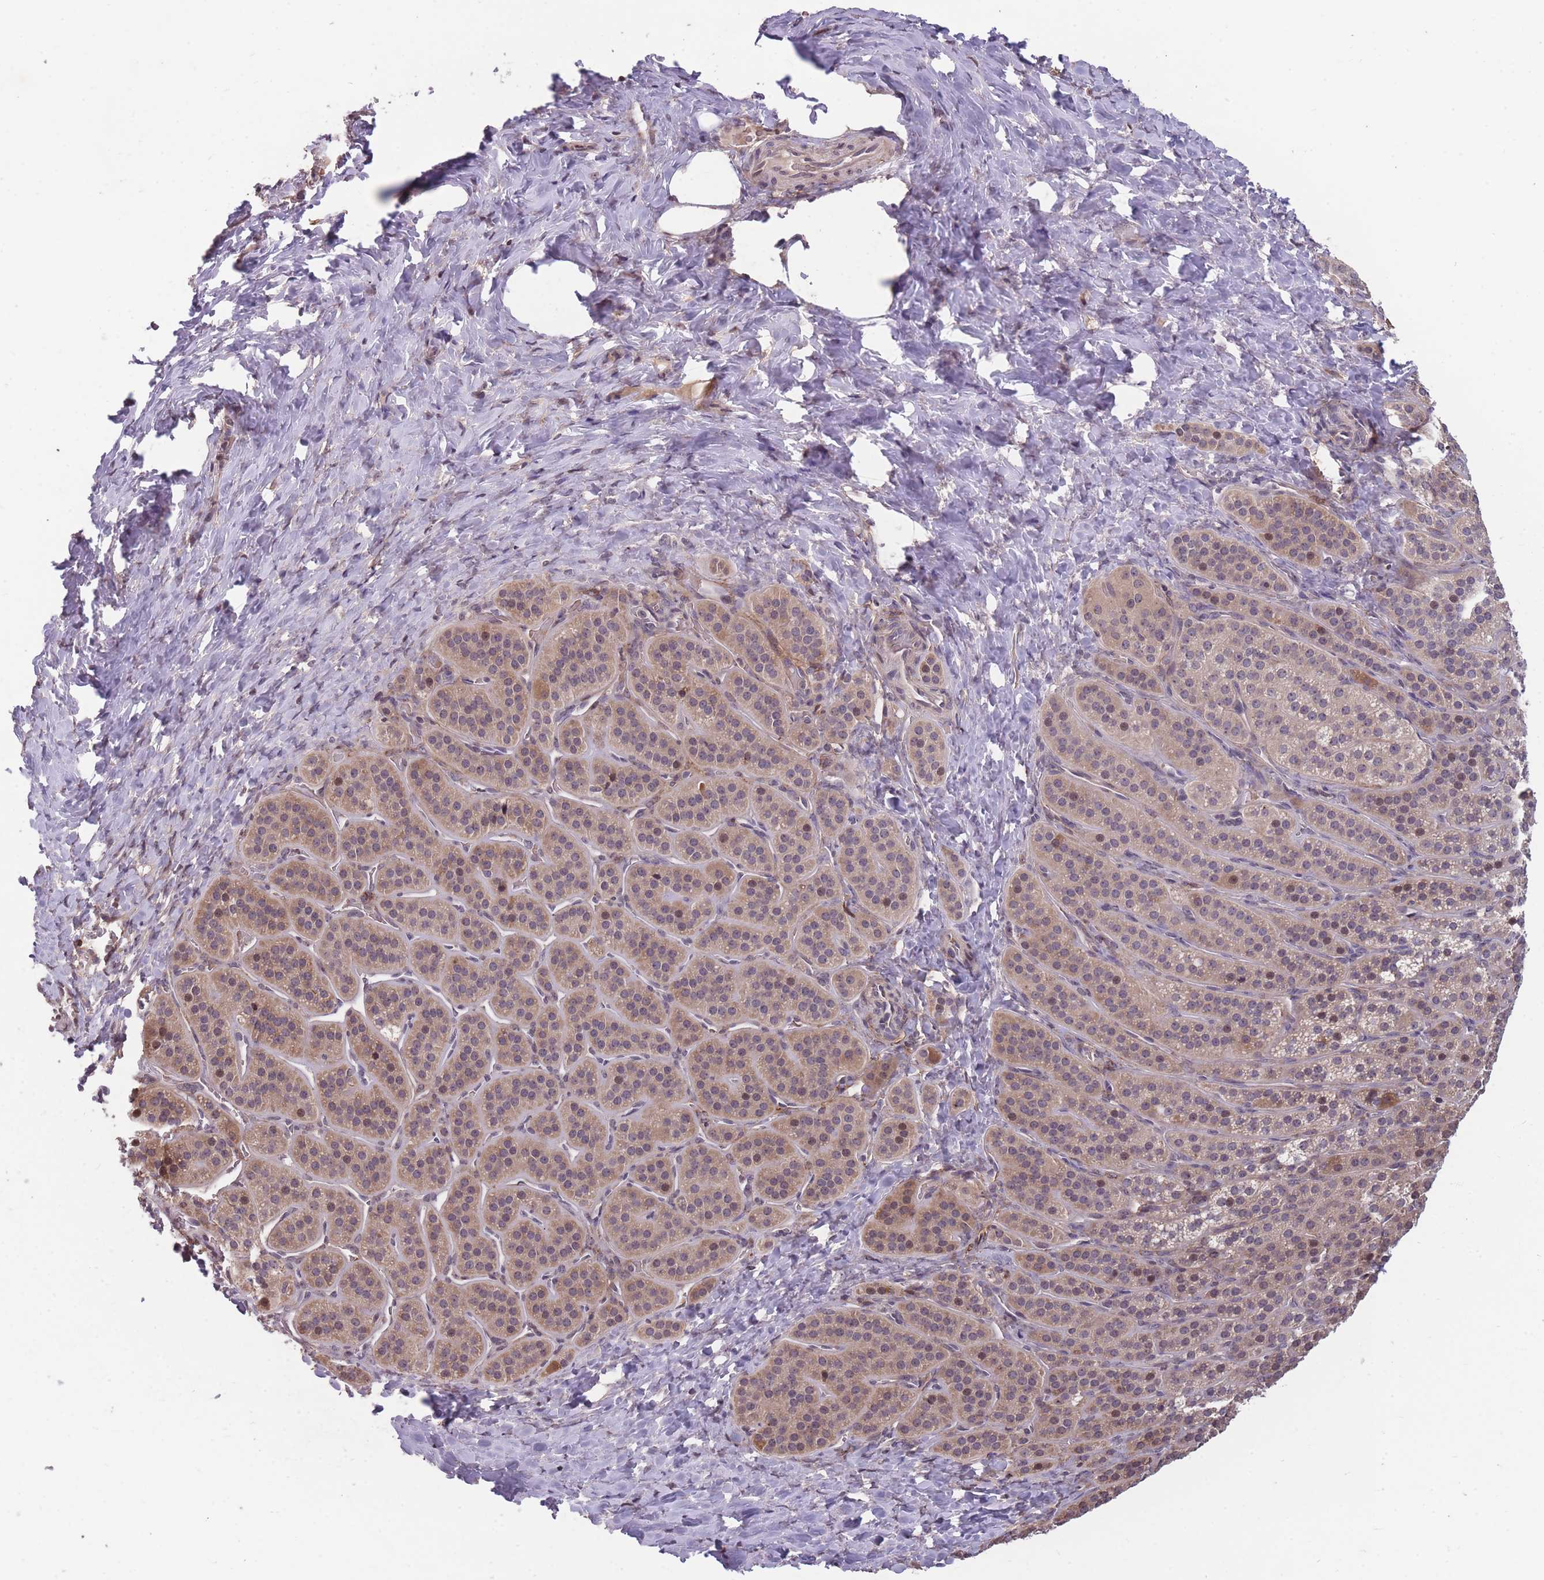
{"staining": {"intensity": "moderate", "quantity": "25%-75%", "location": "cytoplasmic/membranous,nuclear"}, "tissue": "adrenal gland", "cell_type": "Glandular cells", "image_type": "normal", "snomed": [{"axis": "morphology", "description": "Normal tissue, NOS"}, {"axis": "topography", "description": "Adrenal gland"}], "caption": "Immunohistochemistry of unremarkable adrenal gland reveals medium levels of moderate cytoplasmic/membranous,nuclear staining in approximately 25%-75% of glandular cells.", "gene": "GGT5", "patient": {"sex": "female", "age": 41}}